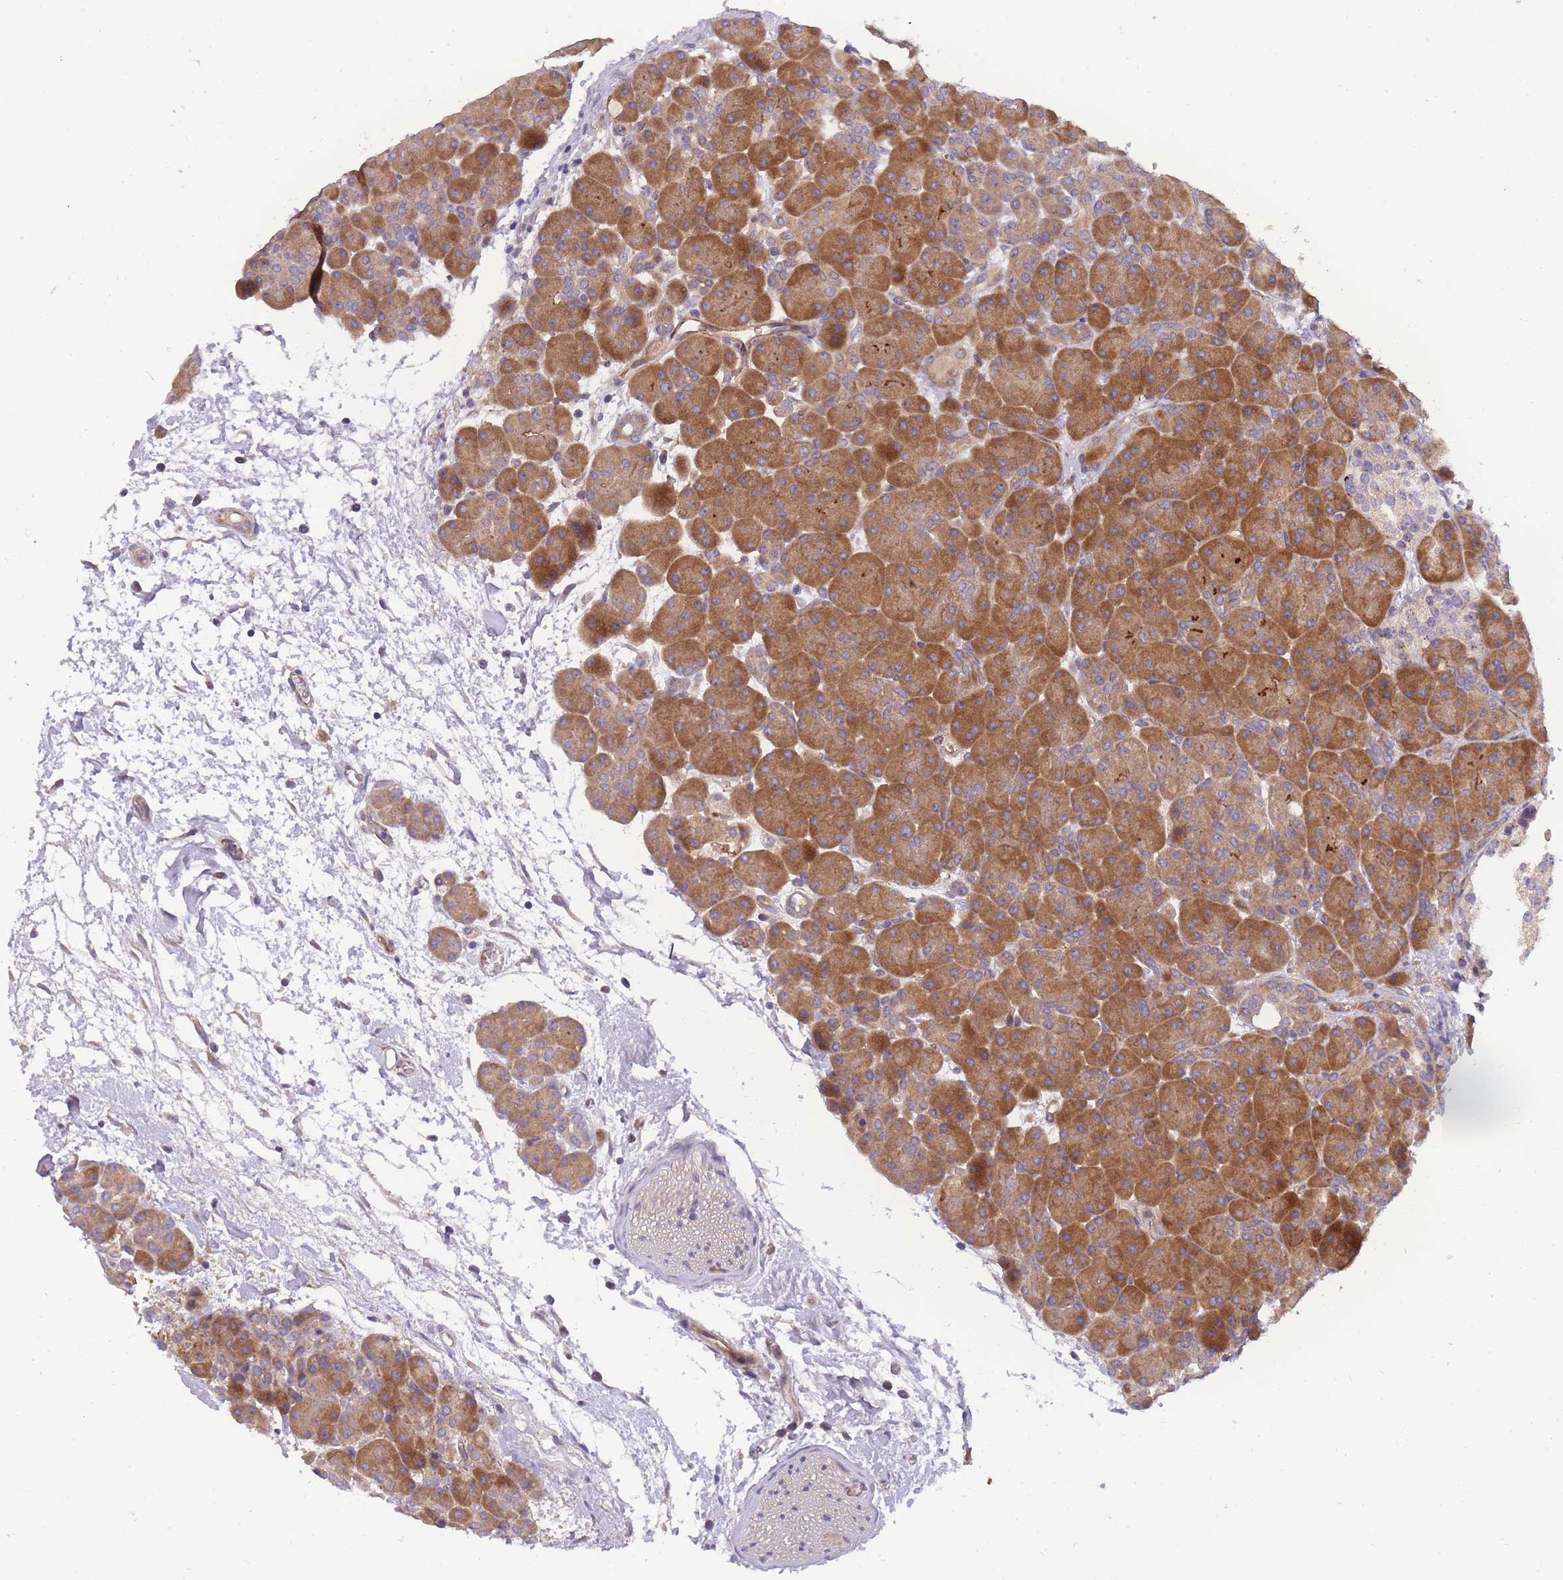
{"staining": {"intensity": "moderate", "quantity": ">75%", "location": "cytoplasmic/membranous"}, "tissue": "pancreas", "cell_type": "Exocrine glandular cells", "image_type": "normal", "snomed": [{"axis": "morphology", "description": "Normal tissue, NOS"}, {"axis": "topography", "description": "Pancreas"}], "caption": "An image showing moderate cytoplasmic/membranous expression in approximately >75% of exocrine glandular cells in normal pancreas, as visualized by brown immunohistochemical staining.", "gene": "CRYGN", "patient": {"sex": "male", "age": 66}}